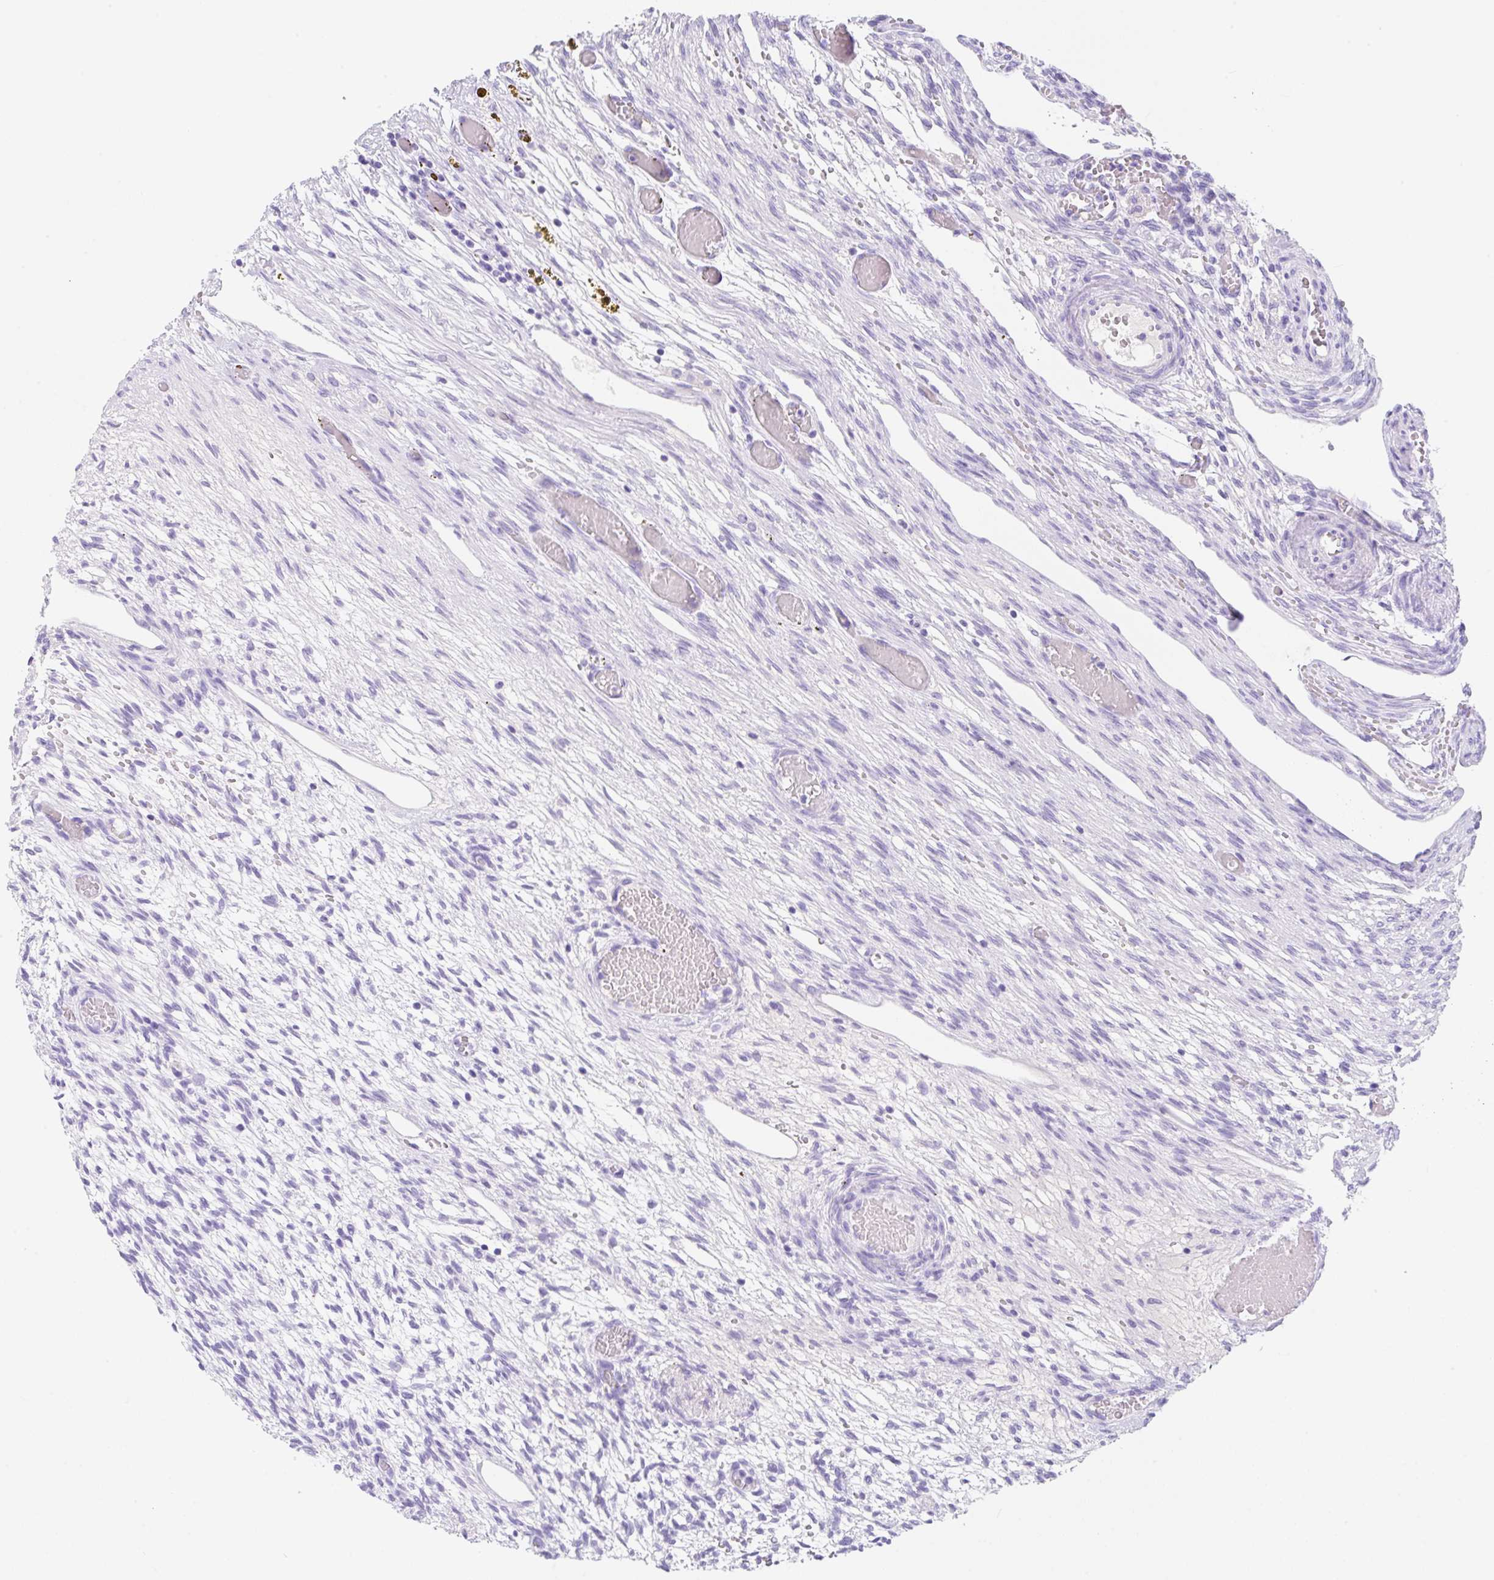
{"staining": {"intensity": "negative", "quantity": "none", "location": "none"}, "tissue": "ovary", "cell_type": "Follicle cells", "image_type": "normal", "snomed": [{"axis": "morphology", "description": "Normal tissue, NOS"}, {"axis": "topography", "description": "Ovary"}], "caption": "This micrograph is of benign ovary stained with IHC to label a protein in brown with the nuclei are counter-stained blue. There is no positivity in follicle cells.", "gene": "KLK8", "patient": {"sex": "female", "age": 67}}